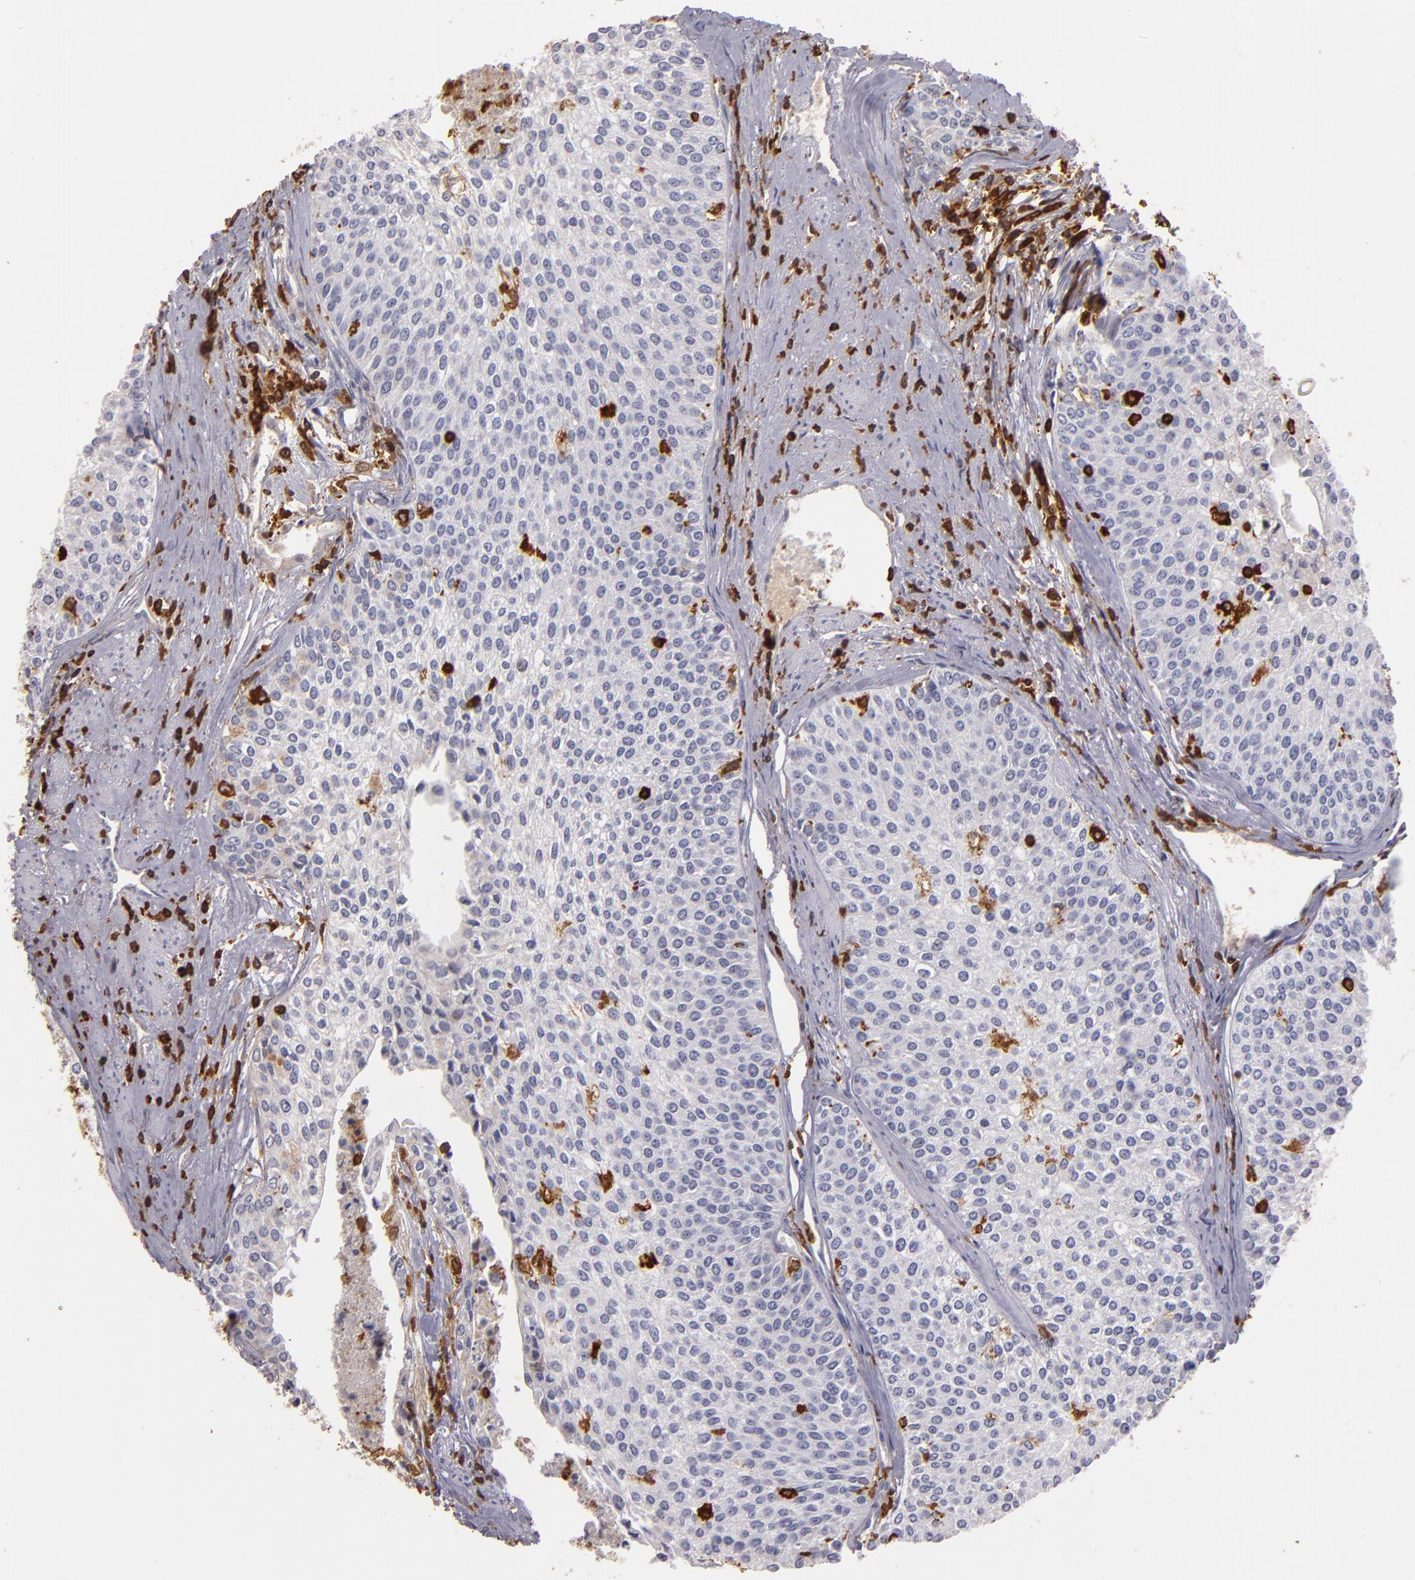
{"staining": {"intensity": "negative", "quantity": "none", "location": "none"}, "tissue": "urothelial cancer", "cell_type": "Tumor cells", "image_type": "cancer", "snomed": [{"axis": "morphology", "description": "Urothelial carcinoma, Low grade"}, {"axis": "topography", "description": "Urinary bladder"}], "caption": "This is an immunohistochemistry (IHC) histopathology image of human urothelial cancer. There is no positivity in tumor cells.", "gene": "WAS", "patient": {"sex": "female", "age": 73}}